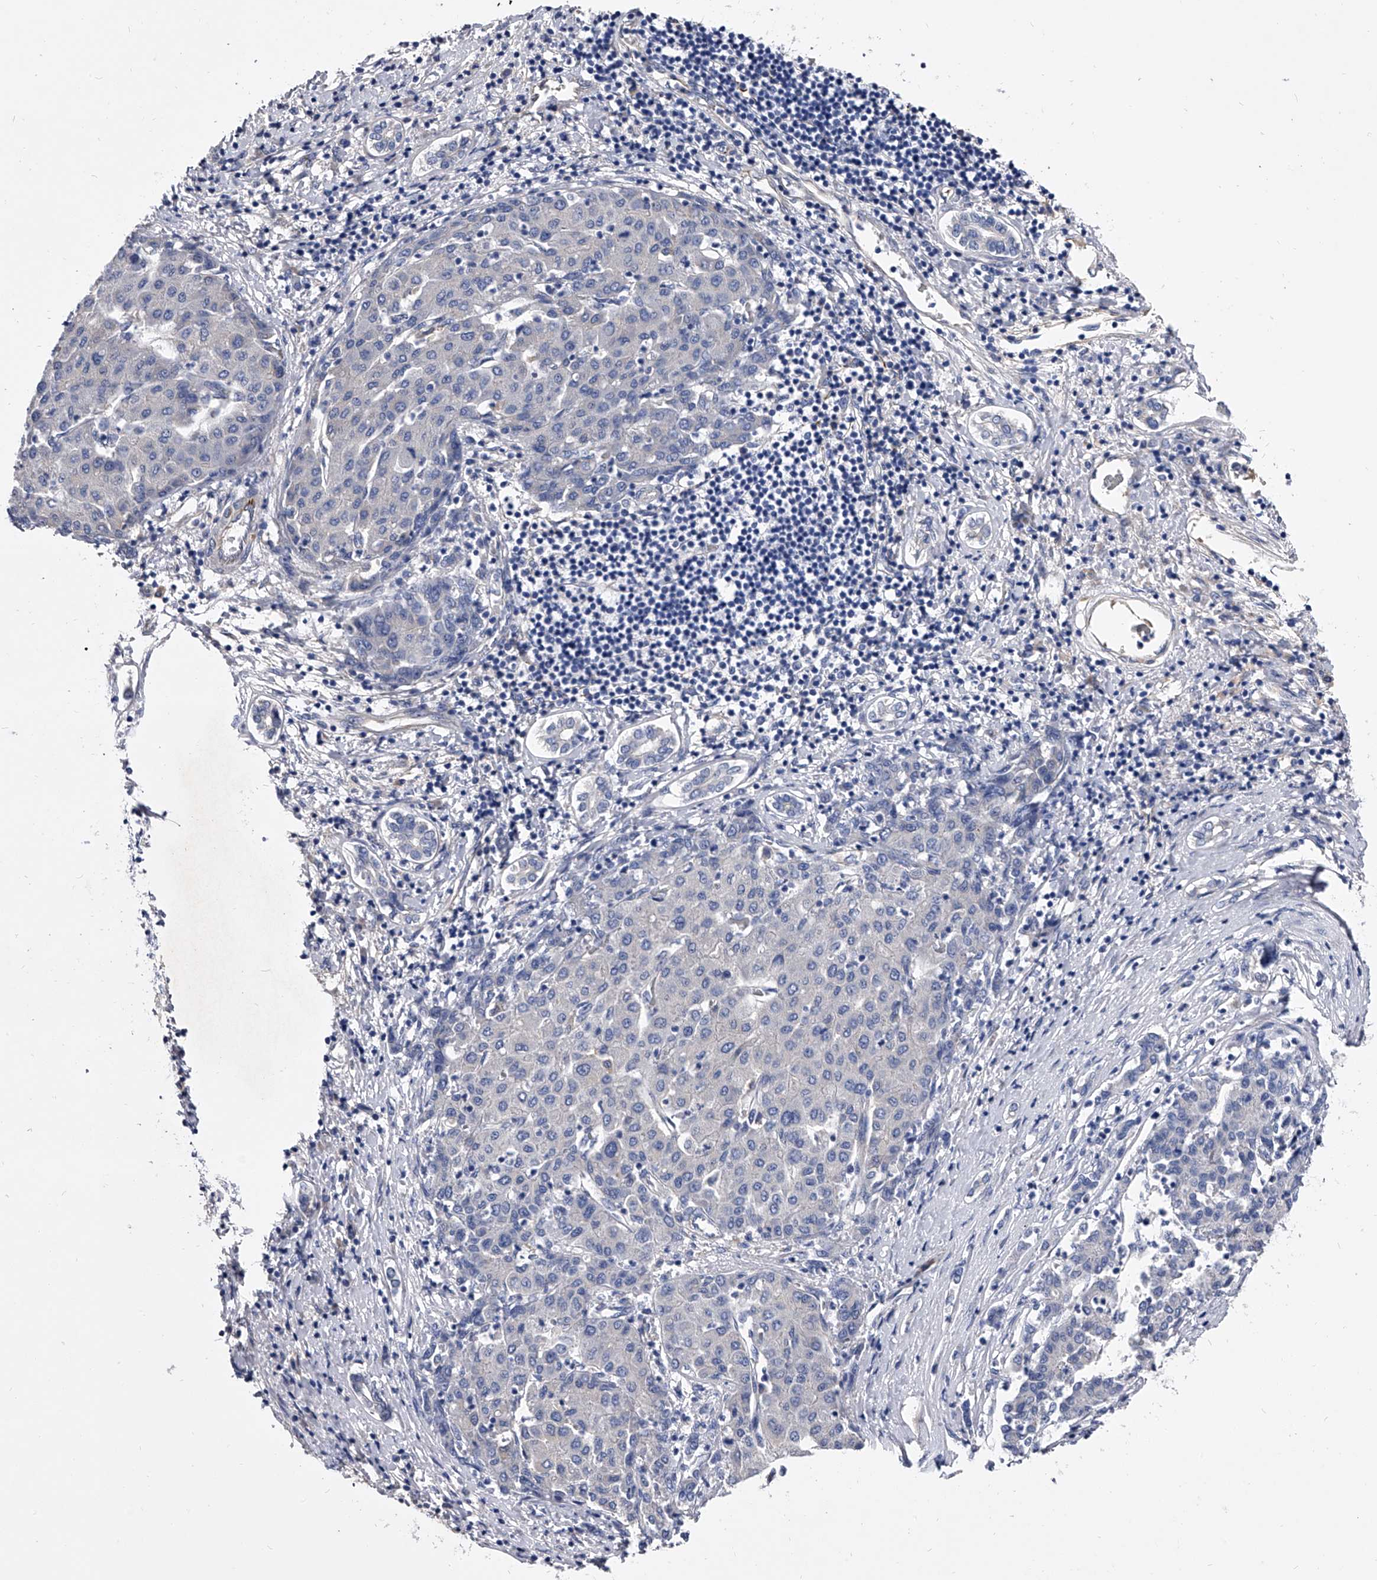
{"staining": {"intensity": "negative", "quantity": "none", "location": "none"}, "tissue": "liver cancer", "cell_type": "Tumor cells", "image_type": "cancer", "snomed": [{"axis": "morphology", "description": "Carcinoma, Hepatocellular, NOS"}, {"axis": "topography", "description": "Liver"}], "caption": "The immunohistochemistry micrograph has no significant expression in tumor cells of liver hepatocellular carcinoma tissue. (DAB (3,3'-diaminobenzidine) immunohistochemistry visualized using brightfield microscopy, high magnification).", "gene": "EFCAB7", "patient": {"sex": "male", "age": 65}}